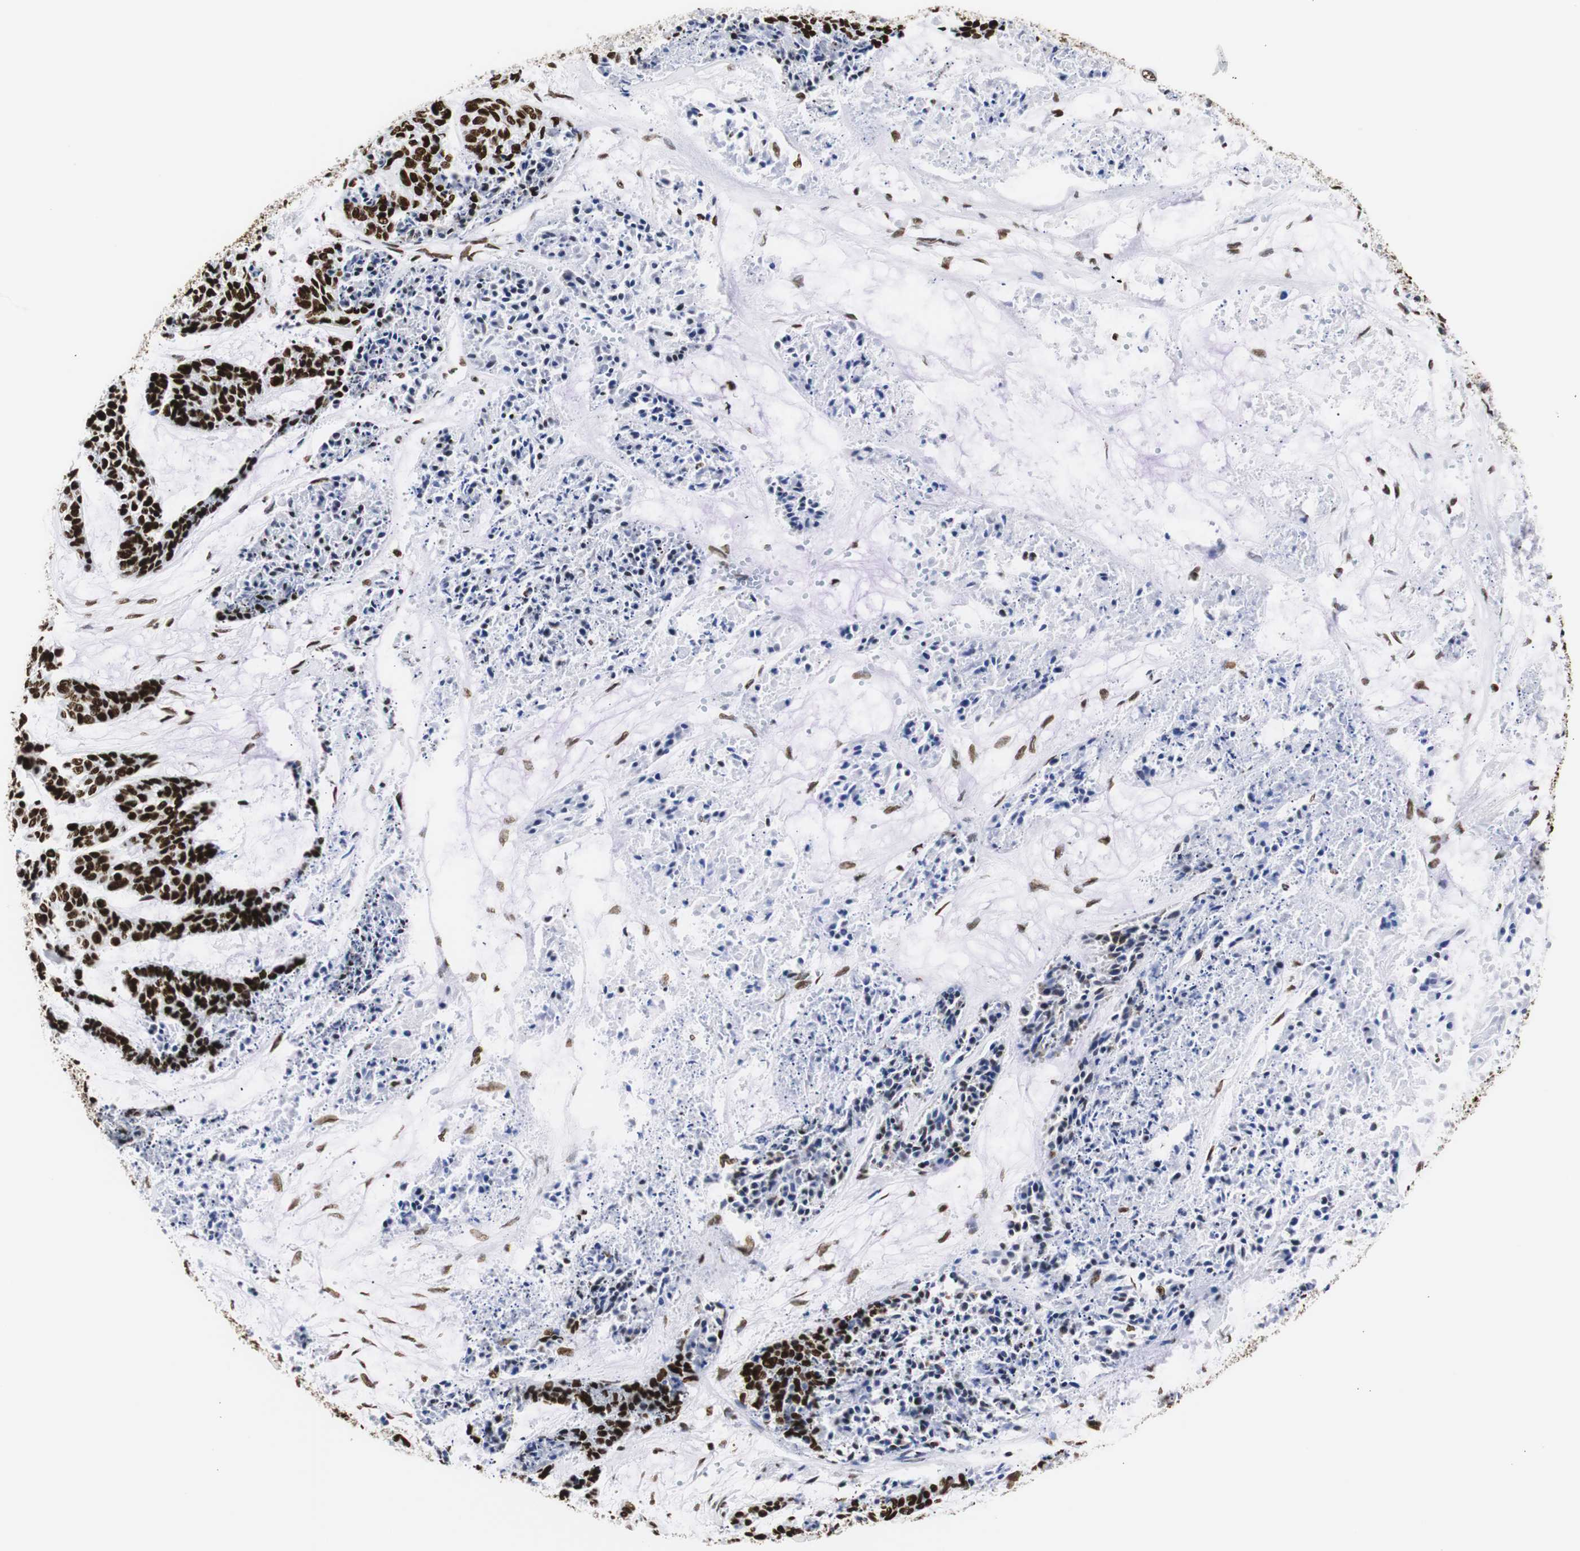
{"staining": {"intensity": "strong", "quantity": ">75%", "location": "nuclear"}, "tissue": "skin cancer", "cell_type": "Tumor cells", "image_type": "cancer", "snomed": [{"axis": "morphology", "description": "Basal cell carcinoma"}, {"axis": "topography", "description": "Skin"}], "caption": "Tumor cells exhibit high levels of strong nuclear expression in approximately >75% of cells in human basal cell carcinoma (skin).", "gene": "HNRNPH2", "patient": {"sex": "female", "age": 64}}